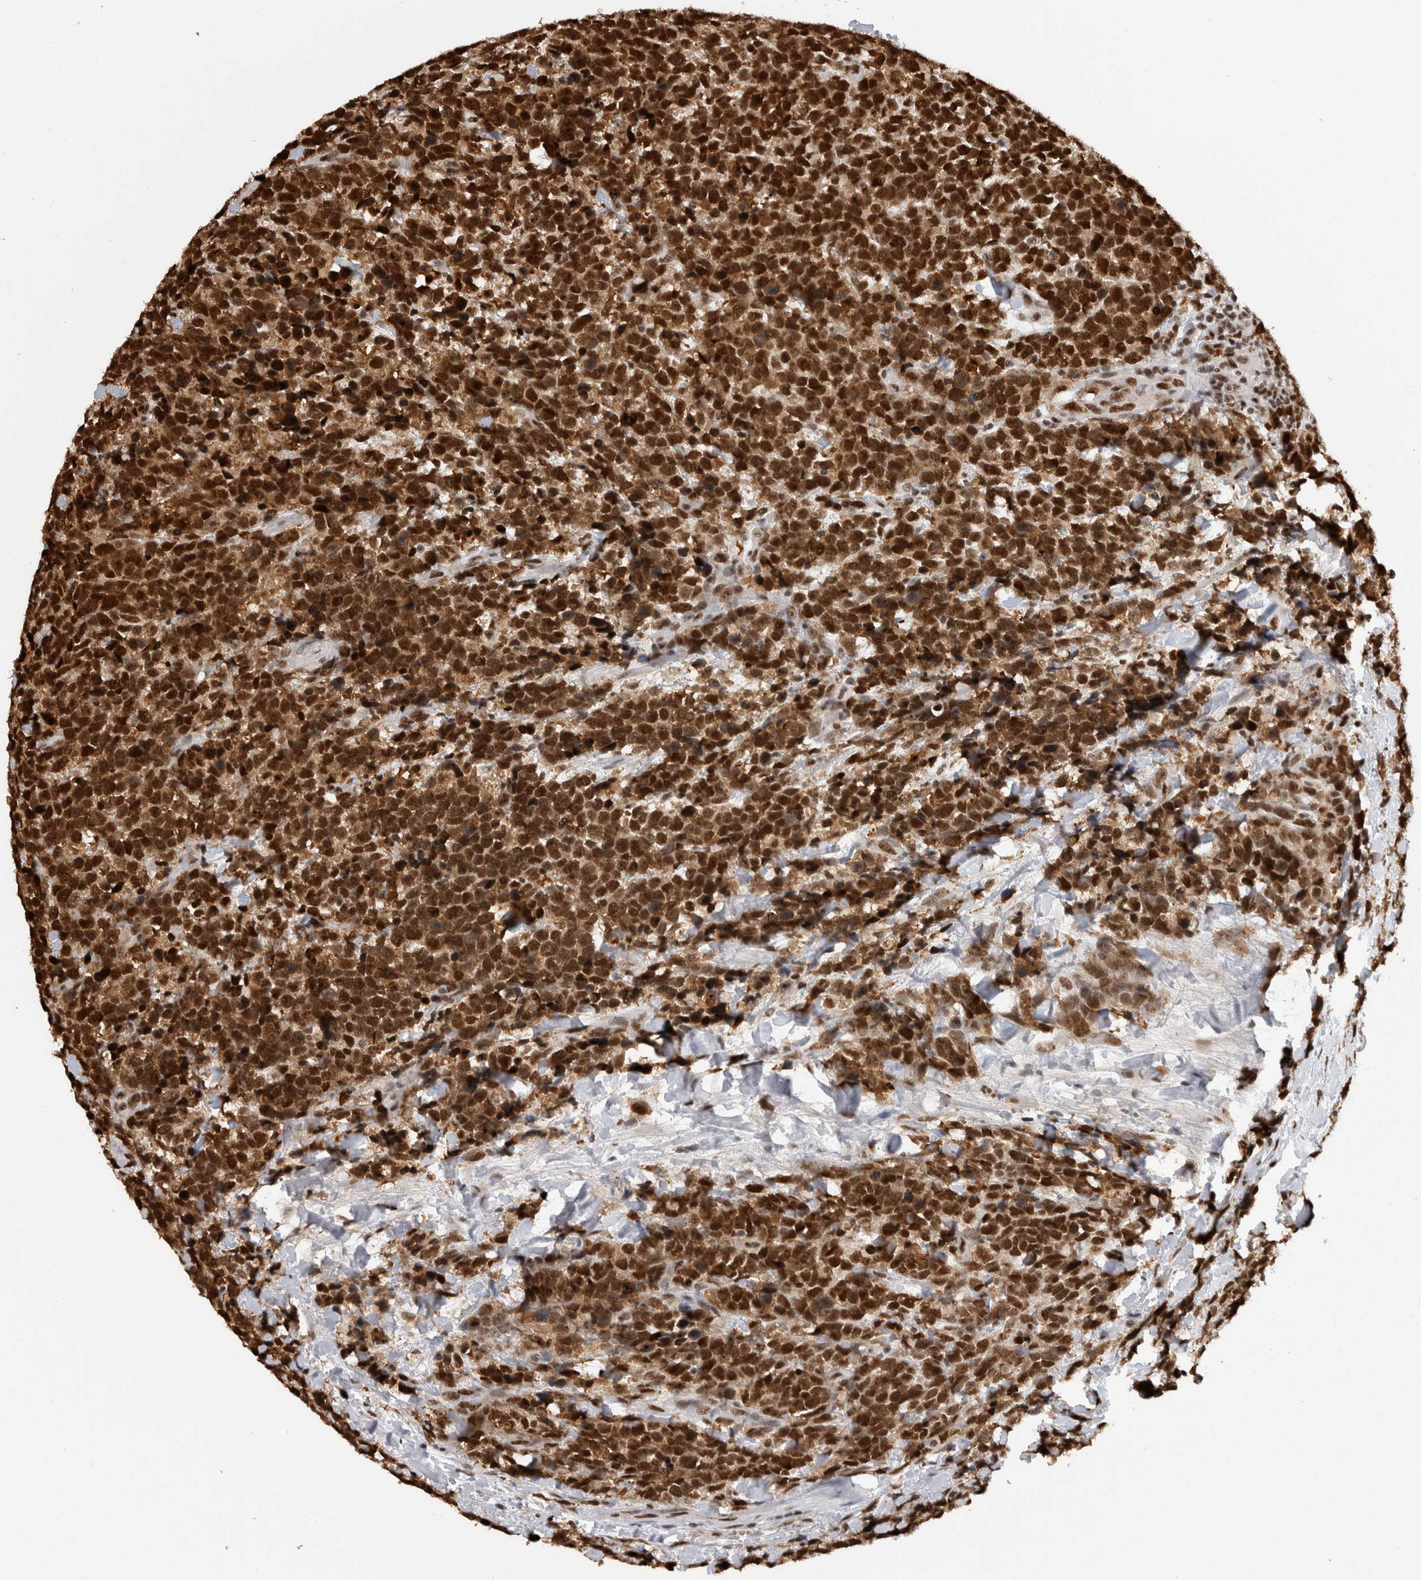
{"staining": {"intensity": "strong", "quantity": ">75%", "location": "nuclear"}, "tissue": "urothelial cancer", "cell_type": "Tumor cells", "image_type": "cancer", "snomed": [{"axis": "morphology", "description": "Urothelial carcinoma, High grade"}, {"axis": "topography", "description": "Urinary bladder"}], "caption": "Human high-grade urothelial carcinoma stained with a brown dye exhibits strong nuclear positive staining in approximately >75% of tumor cells.", "gene": "ZSCAN2", "patient": {"sex": "female", "age": 82}}